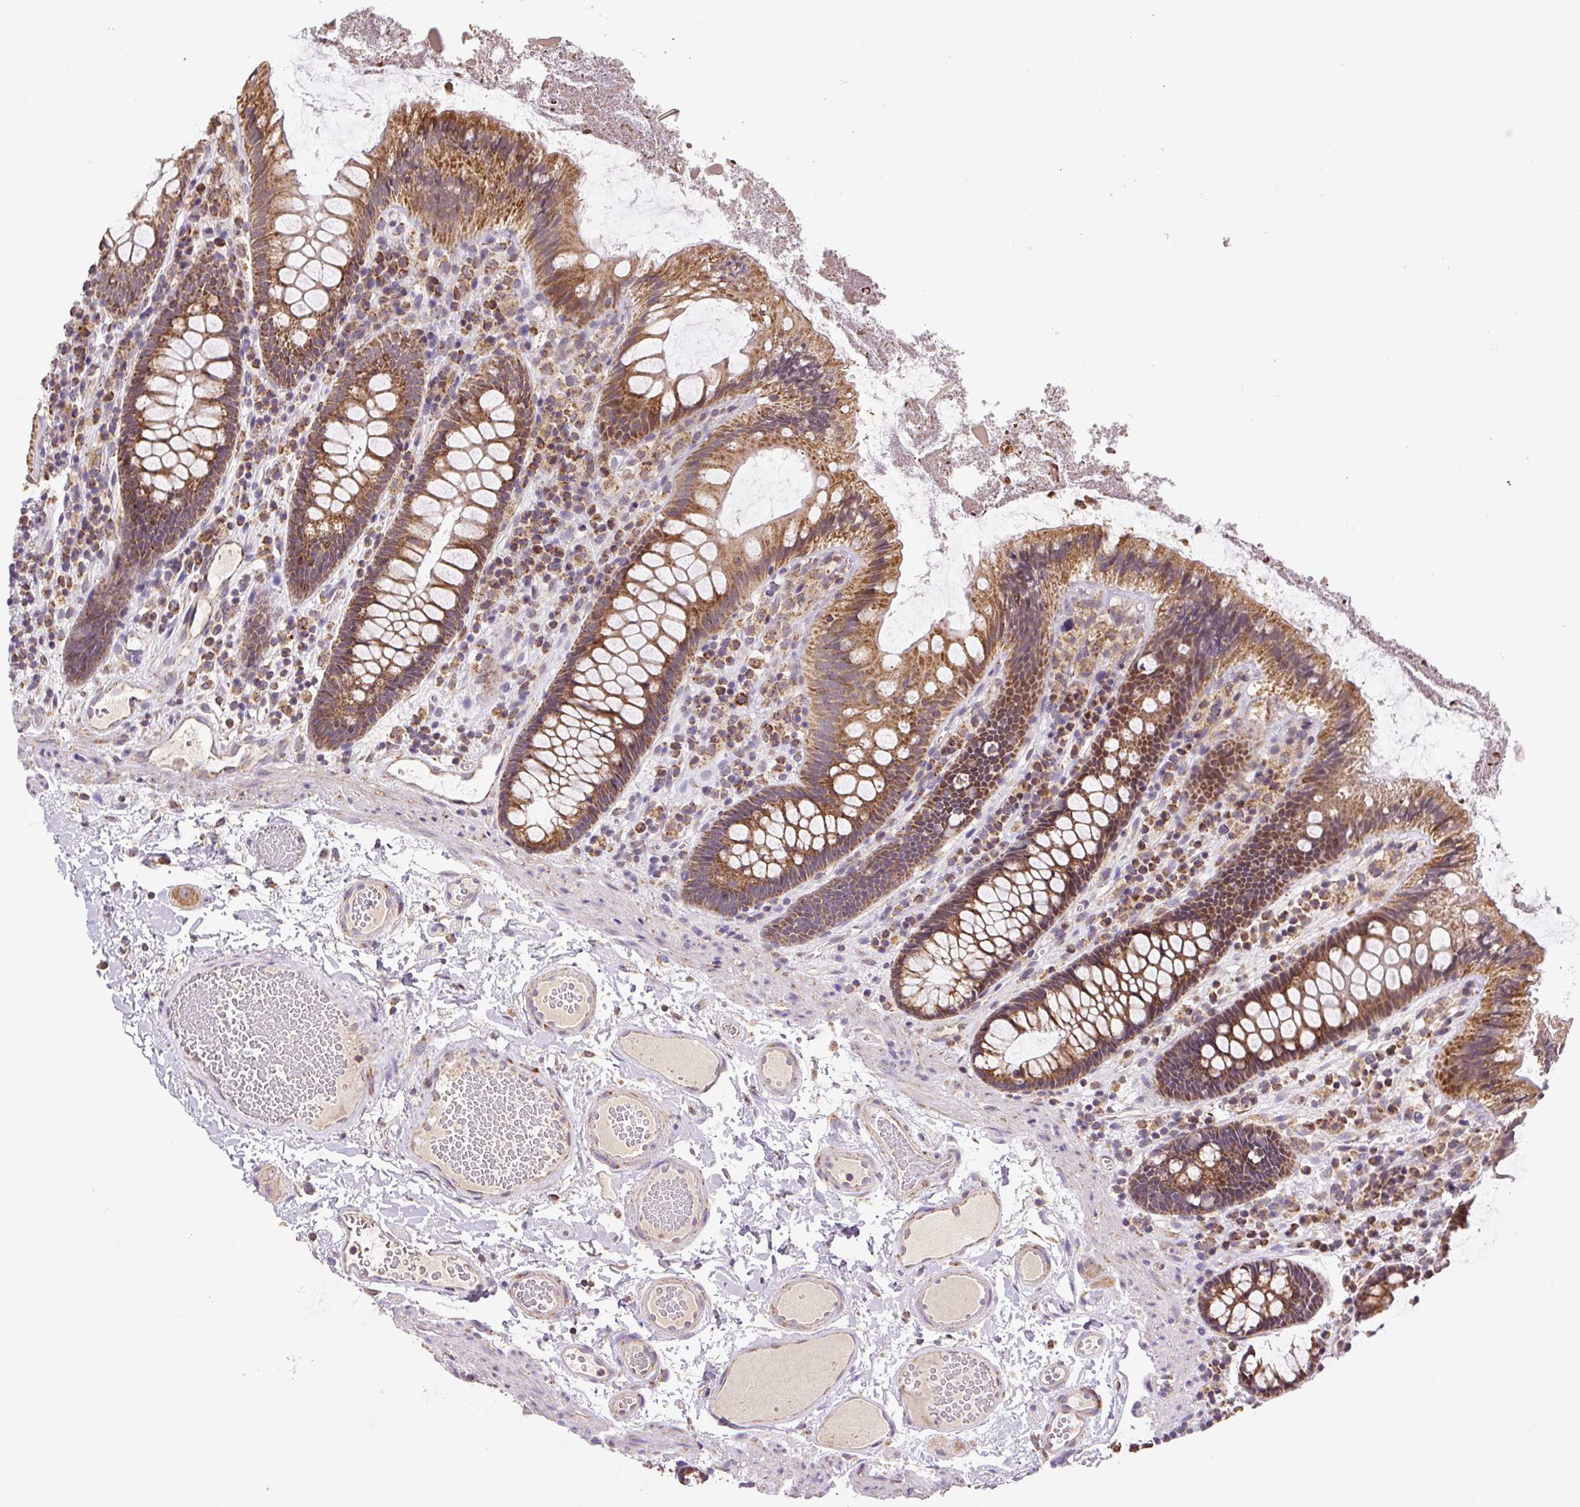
{"staining": {"intensity": "weak", "quantity": "25%-75%", "location": "cytoplasmic/membranous"}, "tissue": "colon", "cell_type": "Endothelial cells", "image_type": "normal", "snomed": [{"axis": "morphology", "description": "Normal tissue, NOS"}, {"axis": "topography", "description": "Colon"}], "caption": "Immunohistochemistry (DAB (3,3'-diaminobenzidine)) staining of normal colon shows weak cytoplasmic/membranous protein expression in approximately 25%-75% of endothelial cells.", "gene": "MFSD9", "patient": {"sex": "male", "age": 84}}